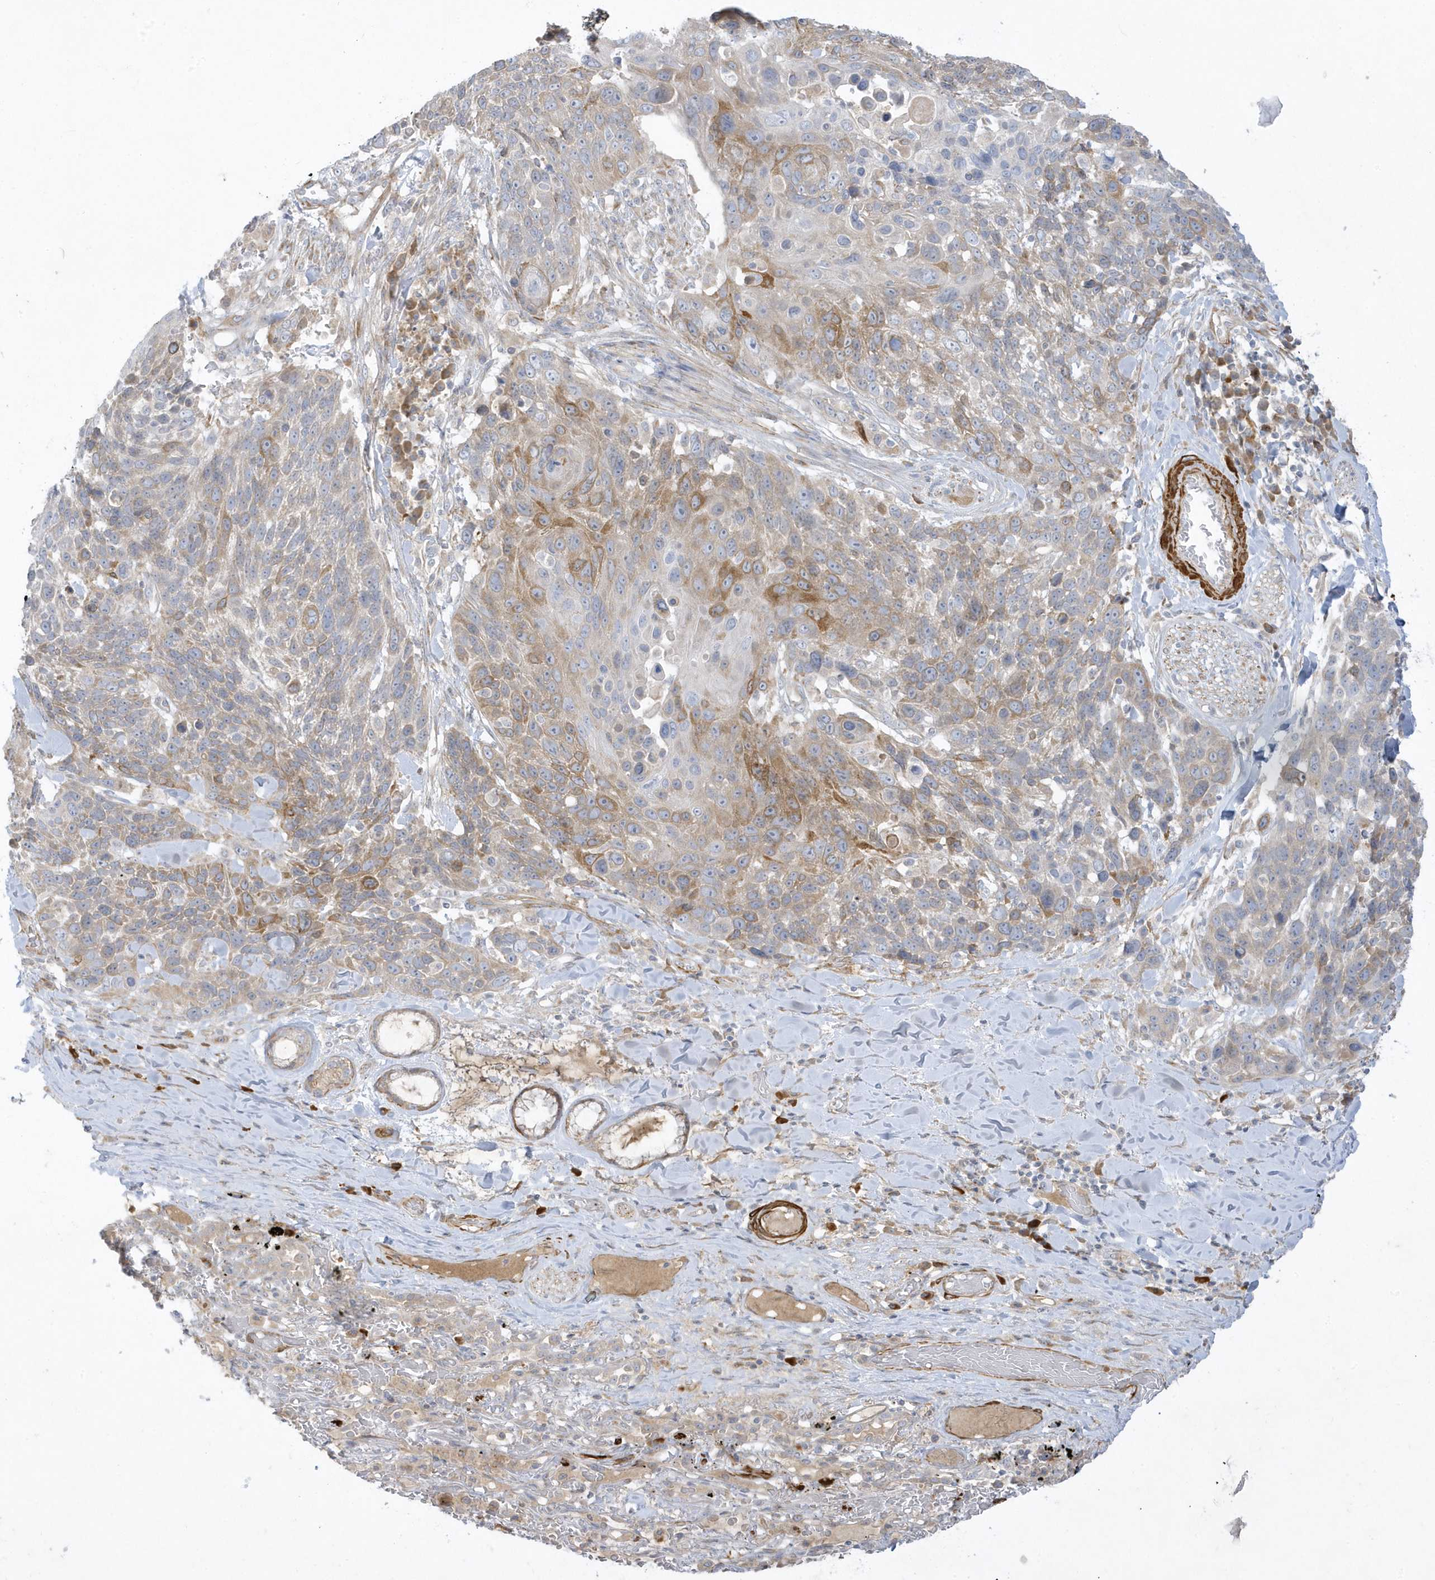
{"staining": {"intensity": "moderate", "quantity": "<25%", "location": "cytoplasmic/membranous"}, "tissue": "lung cancer", "cell_type": "Tumor cells", "image_type": "cancer", "snomed": [{"axis": "morphology", "description": "Squamous cell carcinoma, NOS"}, {"axis": "topography", "description": "Lung"}], "caption": "Immunohistochemistry (IHC) (DAB (3,3'-diaminobenzidine)) staining of squamous cell carcinoma (lung) shows moderate cytoplasmic/membranous protein expression in approximately <25% of tumor cells.", "gene": "THADA", "patient": {"sex": "male", "age": 66}}